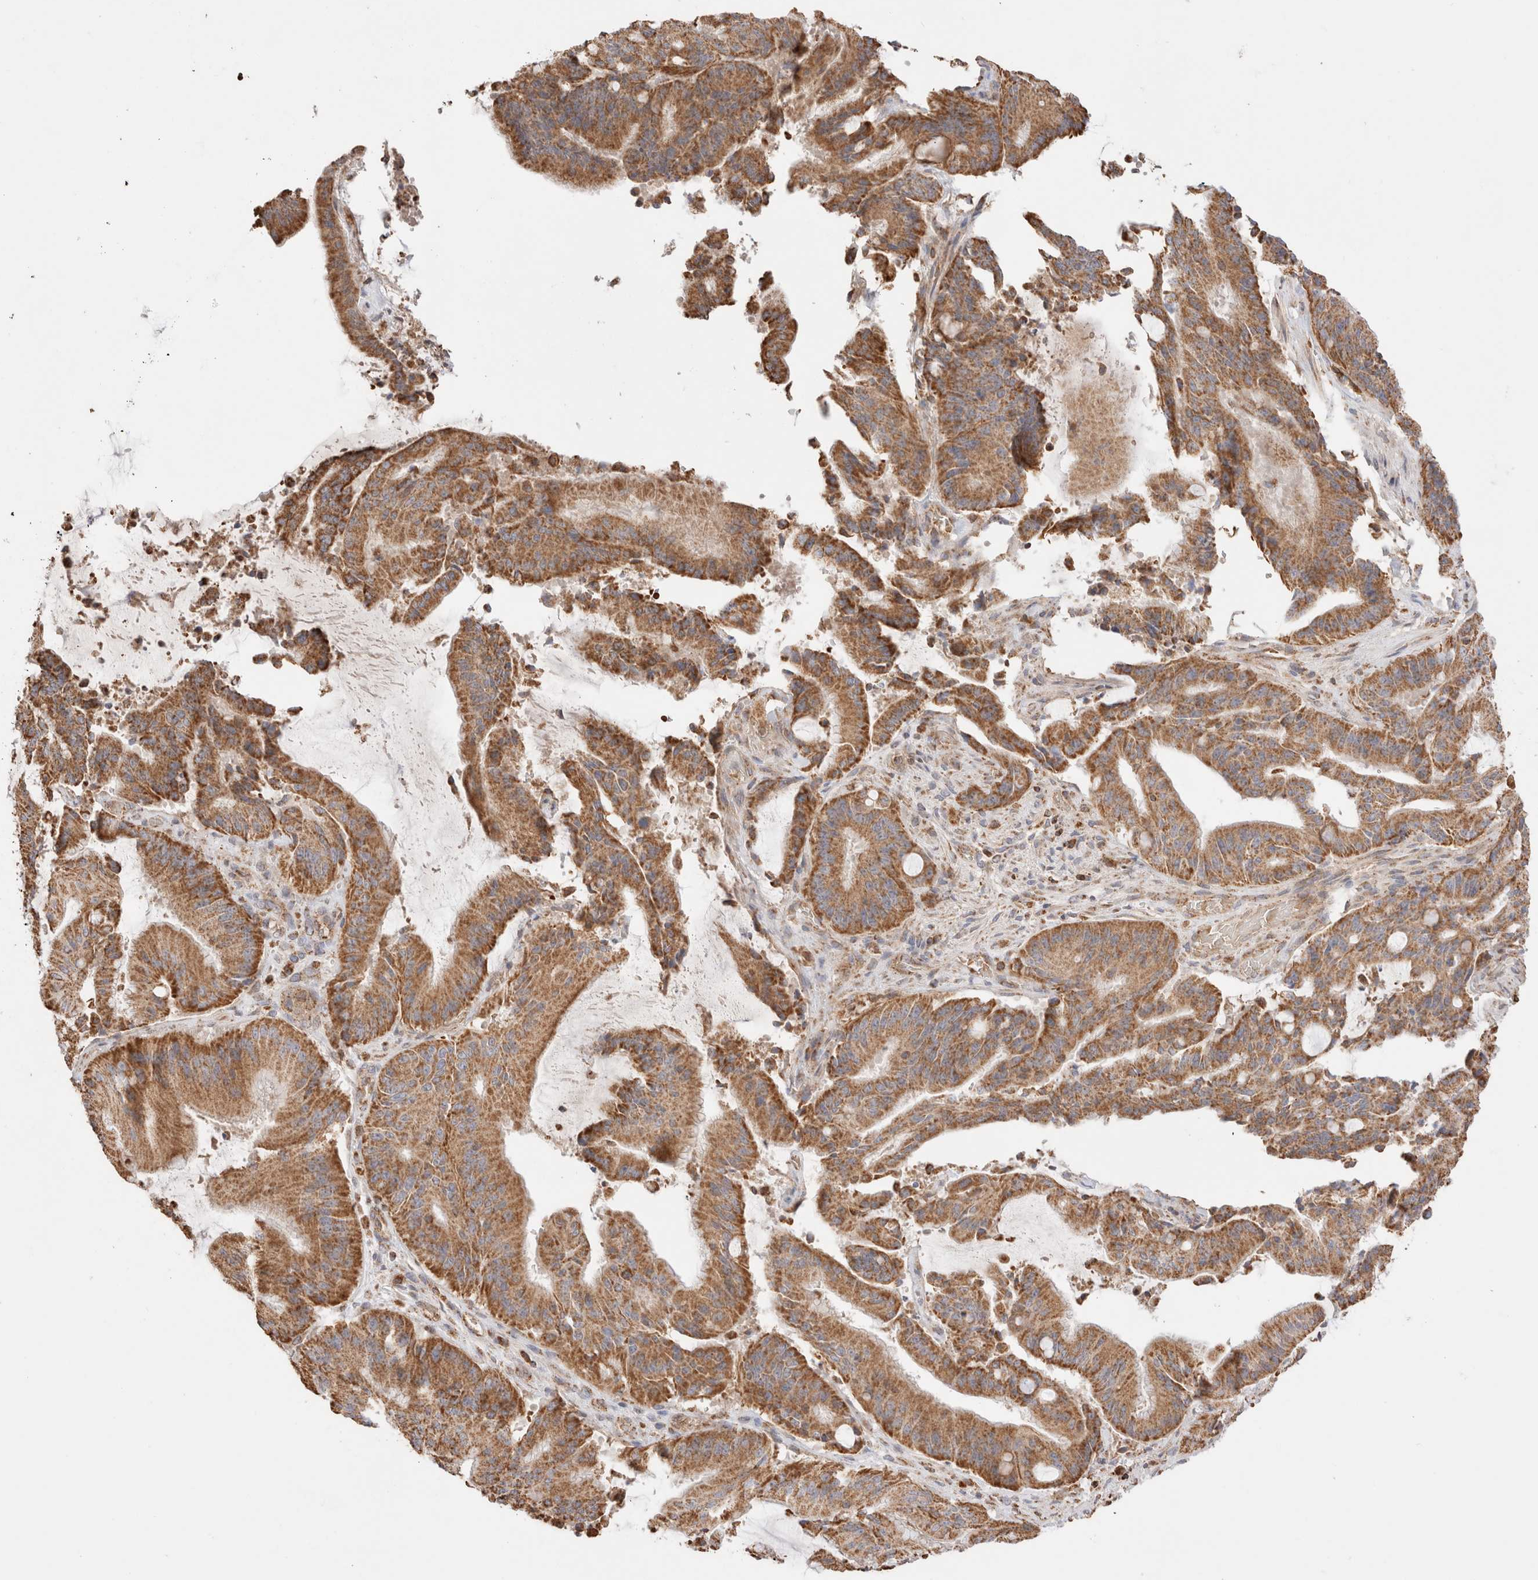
{"staining": {"intensity": "moderate", "quantity": ">75%", "location": "cytoplasmic/membranous"}, "tissue": "liver cancer", "cell_type": "Tumor cells", "image_type": "cancer", "snomed": [{"axis": "morphology", "description": "Normal tissue, NOS"}, {"axis": "morphology", "description": "Cholangiocarcinoma"}, {"axis": "topography", "description": "Liver"}, {"axis": "topography", "description": "Peripheral nerve tissue"}], "caption": "Moderate cytoplasmic/membranous protein staining is identified in about >75% of tumor cells in cholangiocarcinoma (liver).", "gene": "TMPPE", "patient": {"sex": "female", "age": 73}}